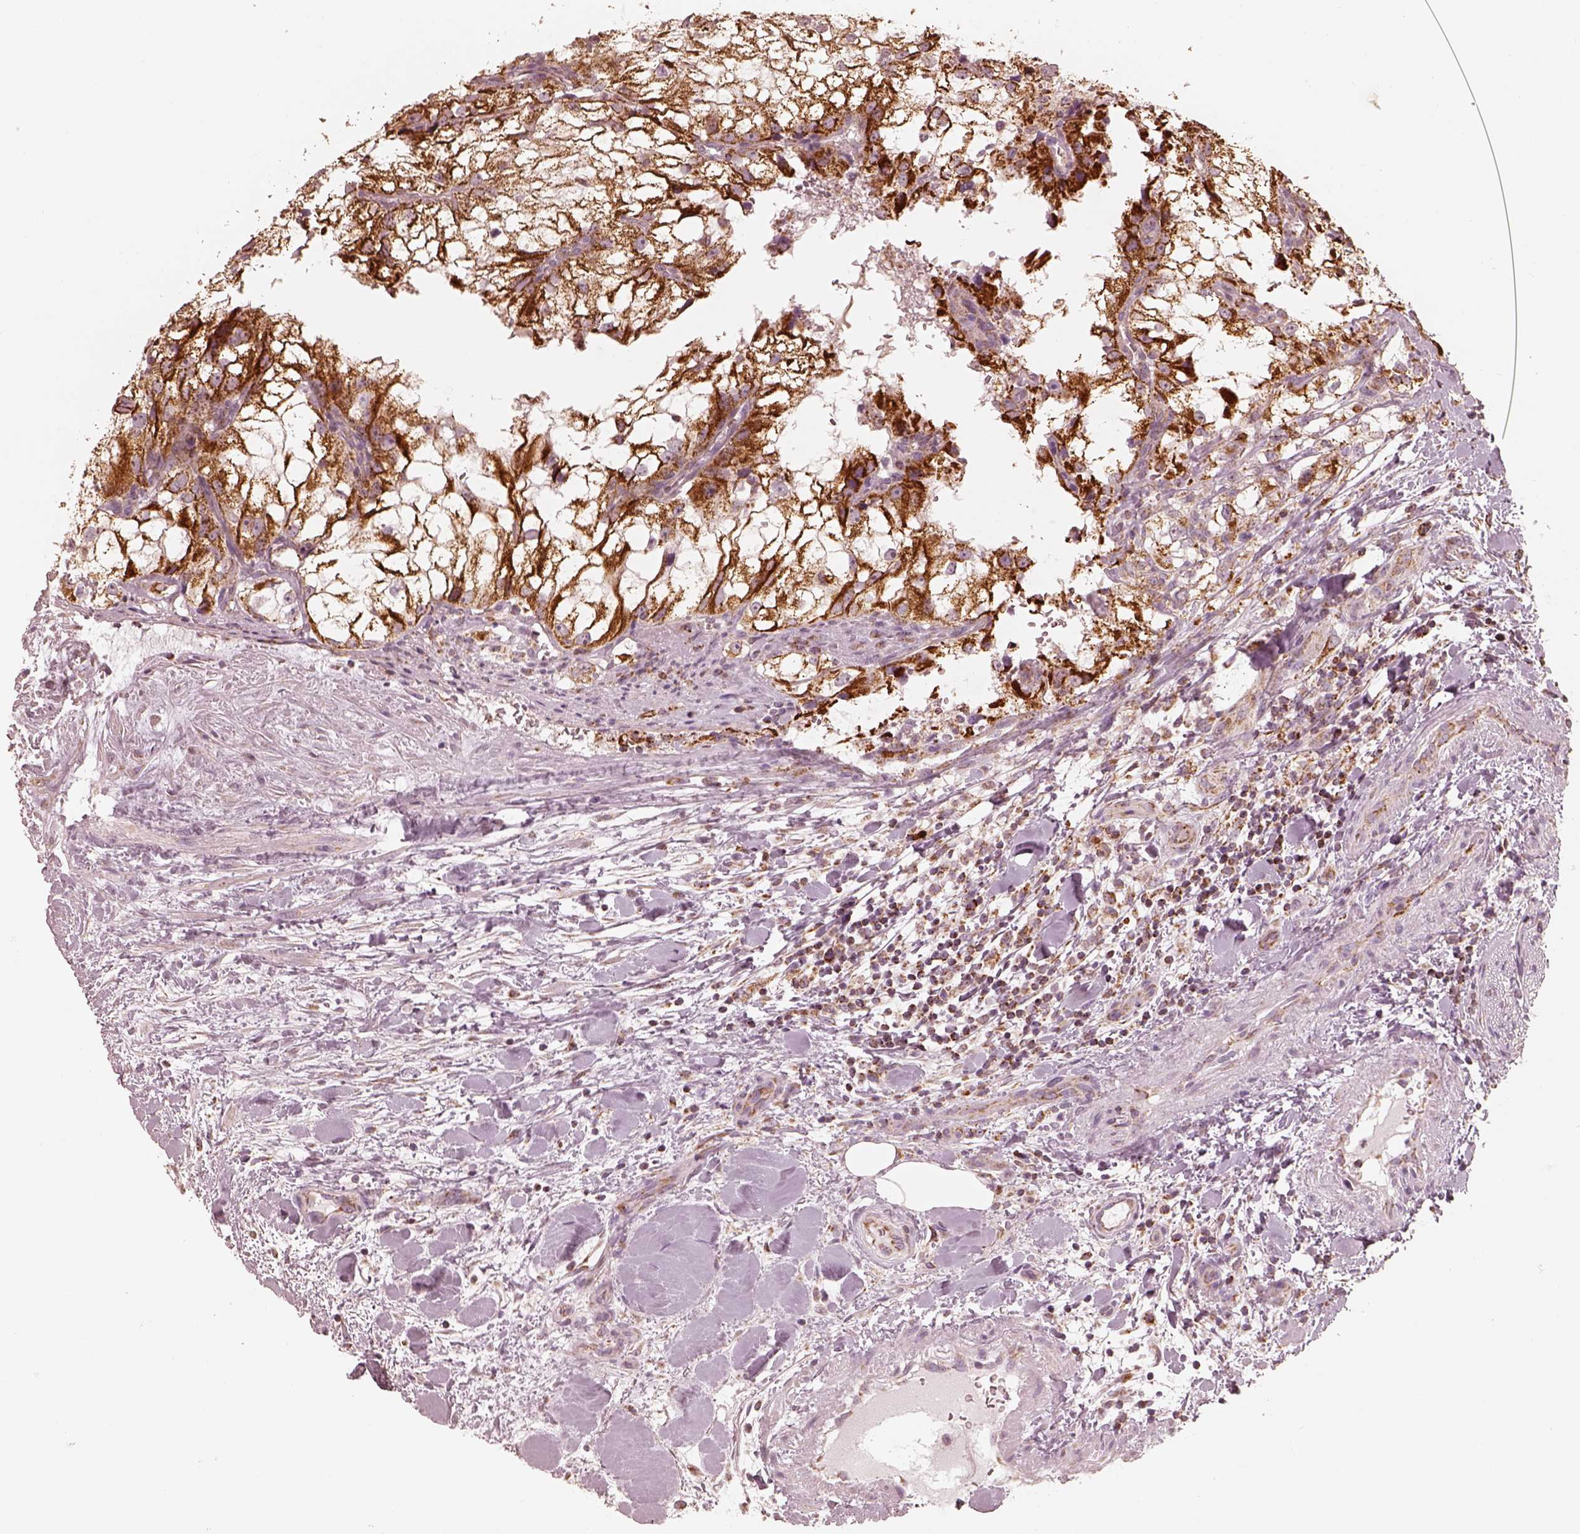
{"staining": {"intensity": "strong", "quantity": ">75%", "location": "cytoplasmic/membranous"}, "tissue": "renal cancer", "cell_type": "Tumor cells", "image_type": "cancer", "snomed": [{"axis": "morphology", "description": "Adenocarcinoma, NOS"}, {"axis": "topography", "description": "Kidney"}], "caption": "Renal cancer was stained to show a protein in brown. There is high levels of strong cytoplasmic/membranous positivity in about >75% of tumor cells.", "gene": "ENTPD6", "patient": {"sex": "male", "age": 59}}